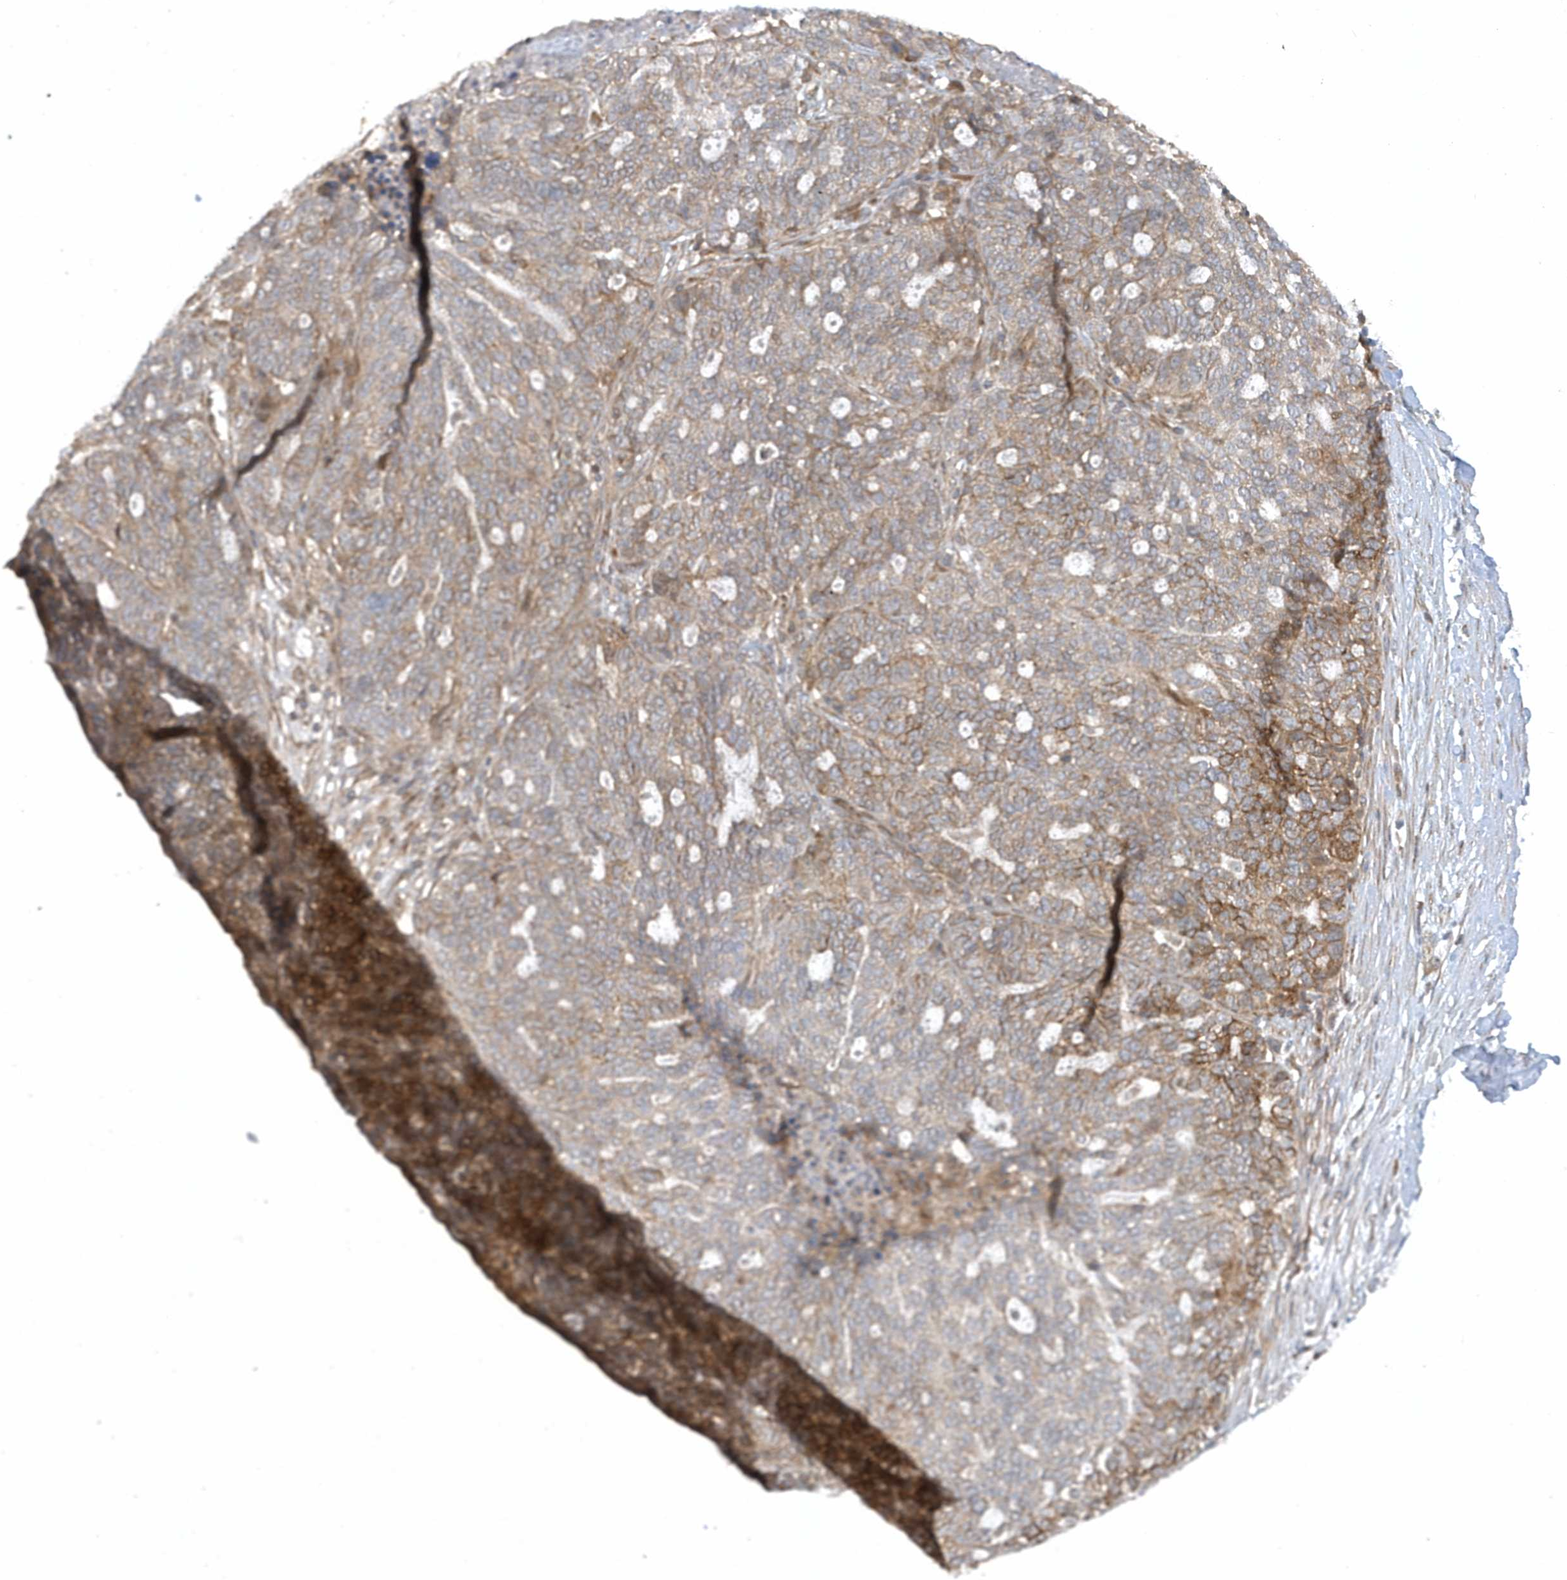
{"staining": {"intensity": "moderate", "quantity": ">75%", "location": "cytoplasmic/membranous"}, "tissue": "ovarian cancer", "cell_type": "Tumor cells", "image_type": "cancer", "snomed": [{"axis": "morphology", "description": "Cystadenocarcinoma, serous, NOS"}, {"axis": "topography", "description": "Ovary"}], "caption": "Human serous cystadenocarcinoma (ovarian) stained with a brown dye shows moderate cytoplasmic/membranous positive positivity in approximately >75% of tumor cells.", "gene": "THG1L", "patient": {"sex": "female", "age": 59}}